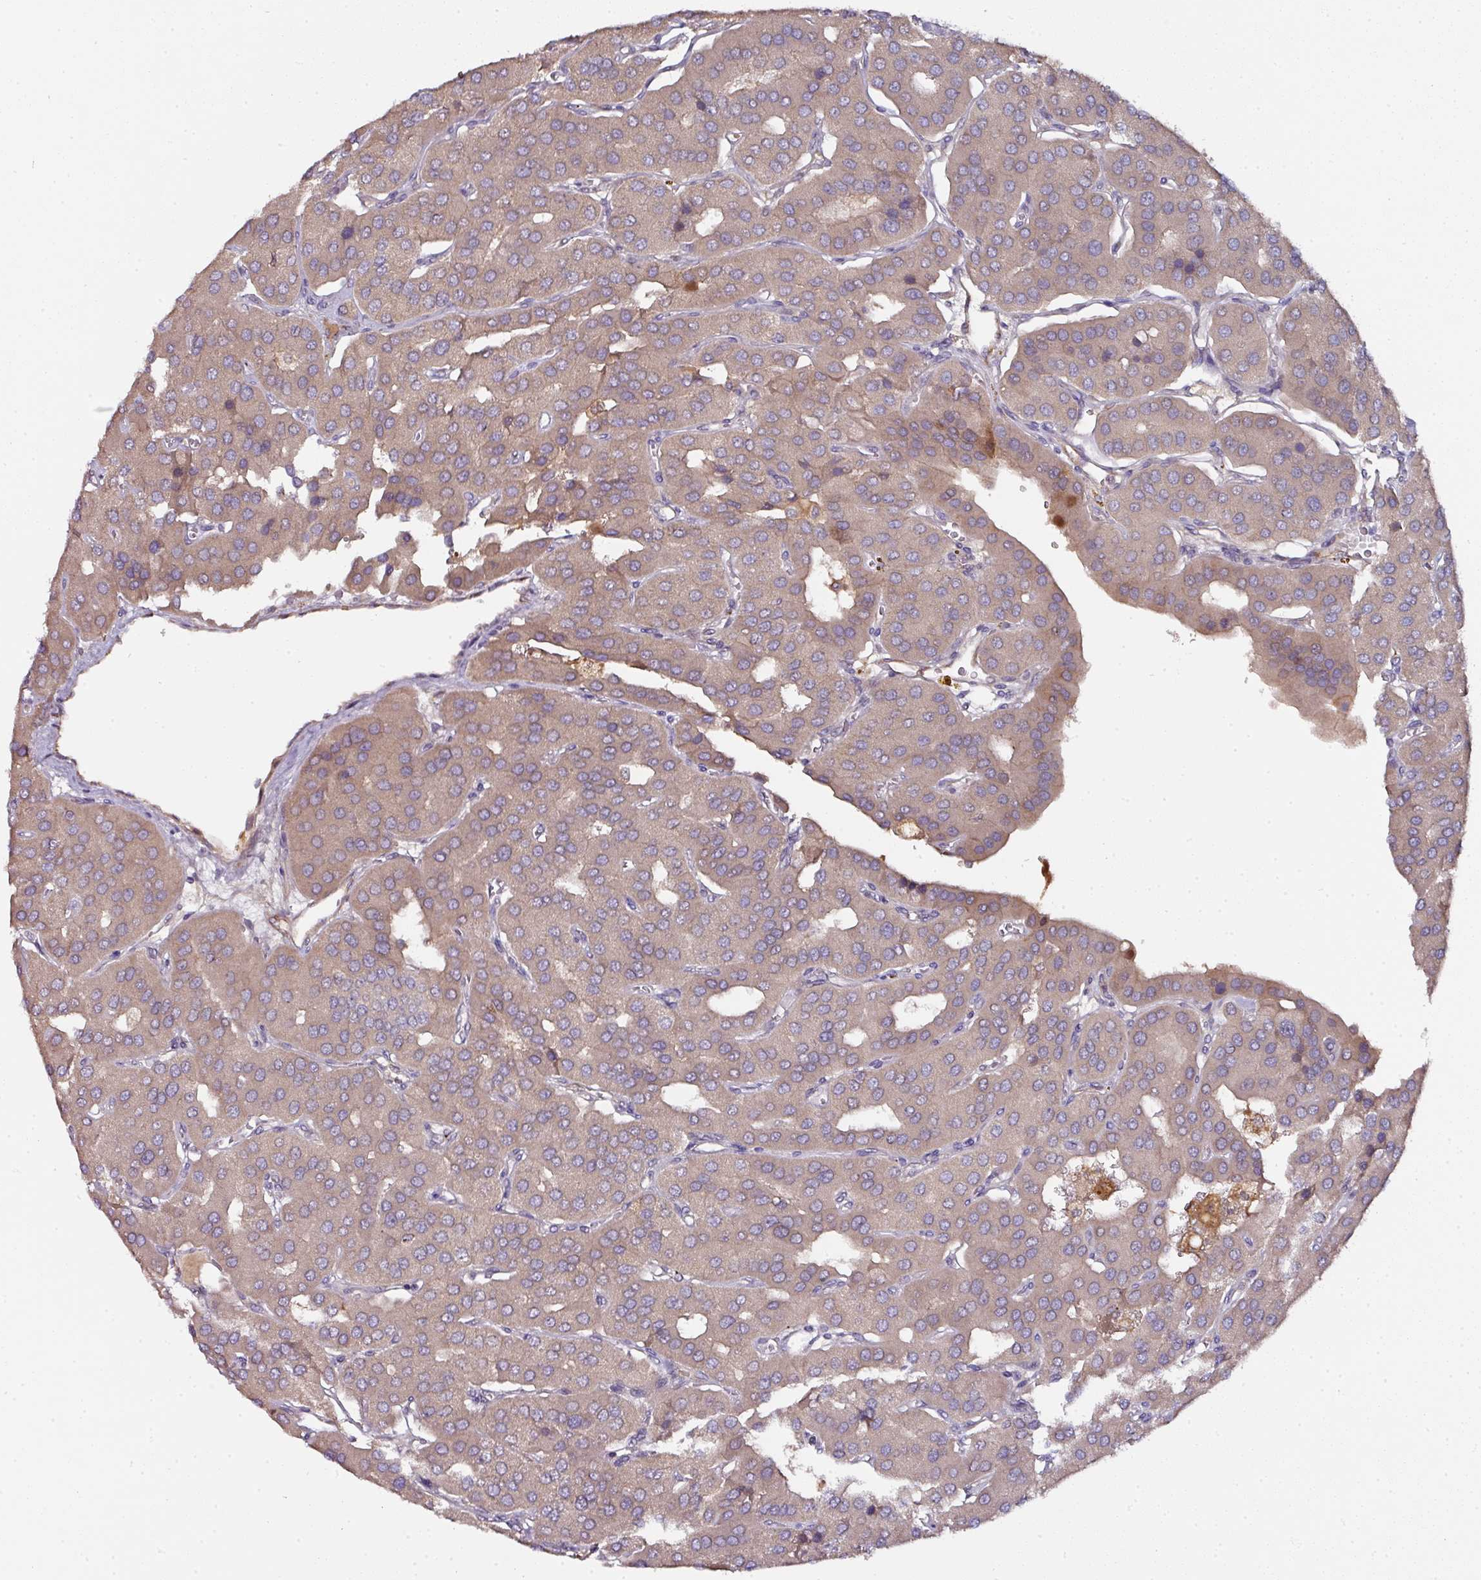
{"staining": {"intensity": "moderate", "quantity": ">75%", "location": "cytoplasmic/membranous"}, "tissue": "parathyroid gland", "cell_type": "Glandular cells", "image_type": "normal", "snomed": [{"axis": "morphology", "description": "Normal tissue, NOS"}, {"axis": "morphology", "description": "Adenoma, NOS"}, {"axis": "topography", "description": "Parathyroid gland"}], "caption": "A high-resolution image shows IHC staining of normal parathyroid gland, which exhibits moderate cytoplasmic/membranous staining in approximately >75% of glandular cells.", "gene": "CTDSP2", "patient": {"sex": "female", "age": 86}}